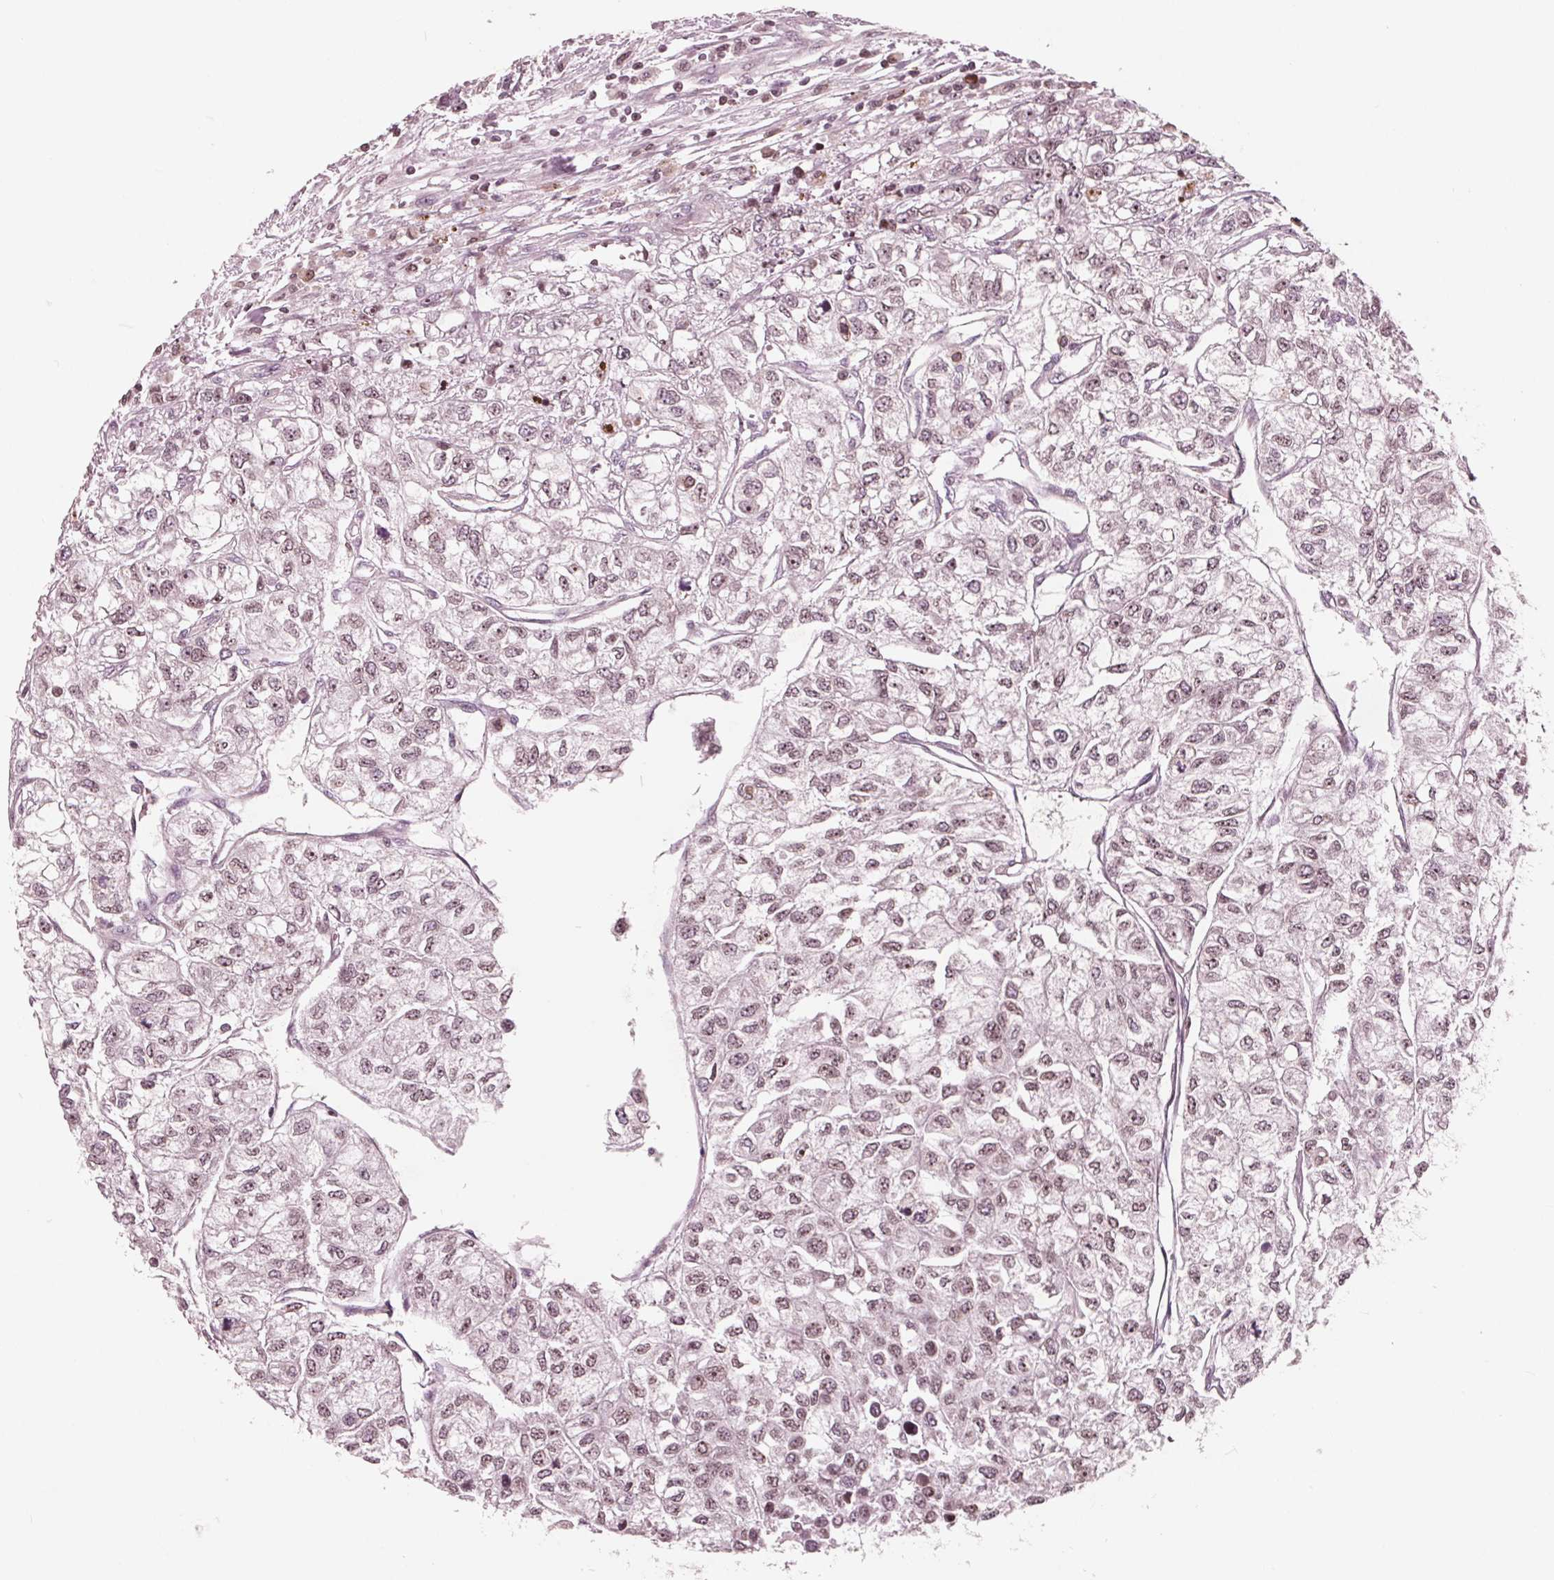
{"staining": {"intensity": "weak", "quantity": ">75%", "location": "nuclear"}, "tissue": "renal cancer", "cell_type": "Tumor cells", "image_type": "cancer", "snomed": [{"axis": "morphology", "description": "Adenocarcinoma, NOS"}, {"axis": "topography", "description": "Kidney"}], "caption": "Immunohistochemistry (IHC) staining of adenocarcinoma (renal), which exhibits low levels of weak nuclear staining in about >75% of tumor cells indicating weak nuclear protein positivity. The staining was performed using DAB (brown) for protein detection and nuclei were counterstained in hematoxylin (blue).", "gene": "NUP210", "patient": {"sex": "male", "age": 56}}